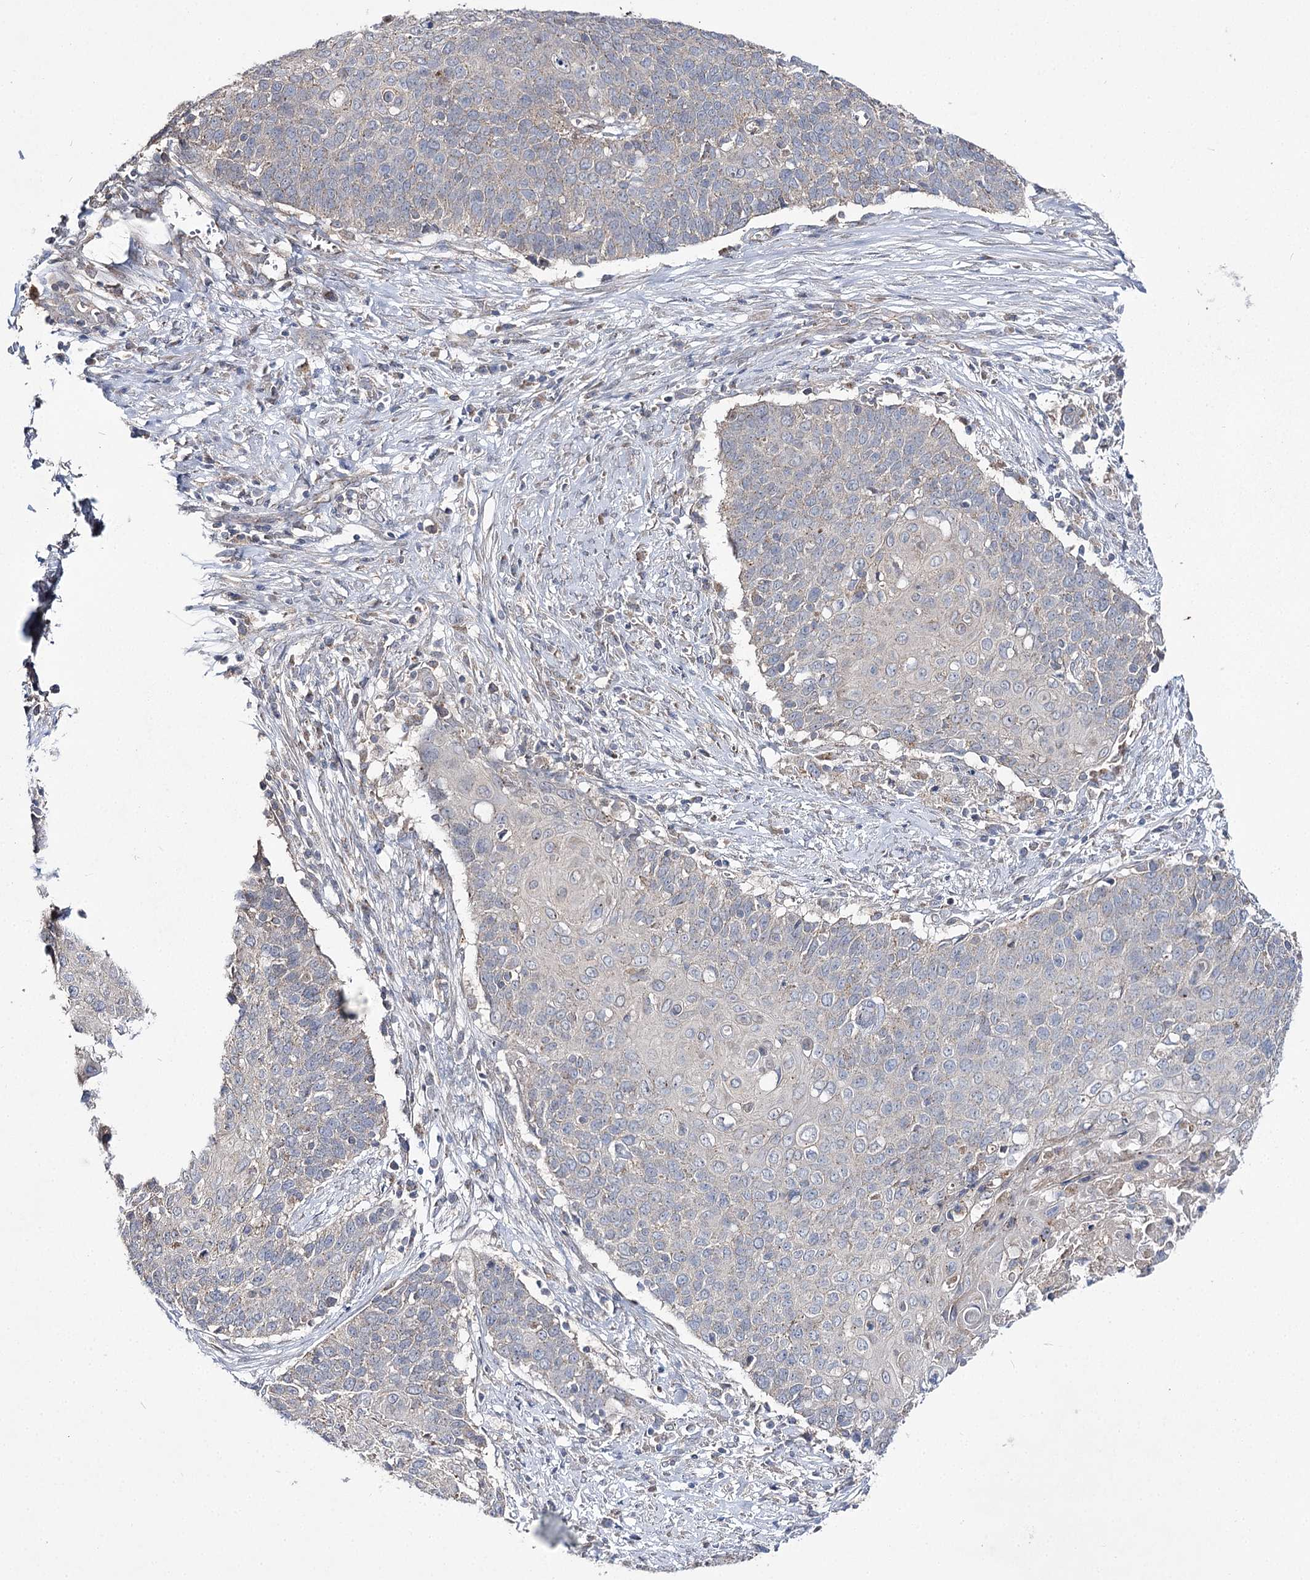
{"staining": {"intensity": "negative", "quantity": "none", "location": "none"}, "tissue": "cervical cancer", "cell_type": "Tumor cells", "image_type": "cancer", "snomed": [{"axis": "morphology", "description": "Squamous cell carcinoma, NOS"}, {"axis": "topography", "description": "Cervix"}], "caption": "Immunohistochemistry (IHC) of cervical cancer demonstrates no expression in tumor cells.", "gene": "AURKC", "patient": {"sex": "female", "age": 39}}